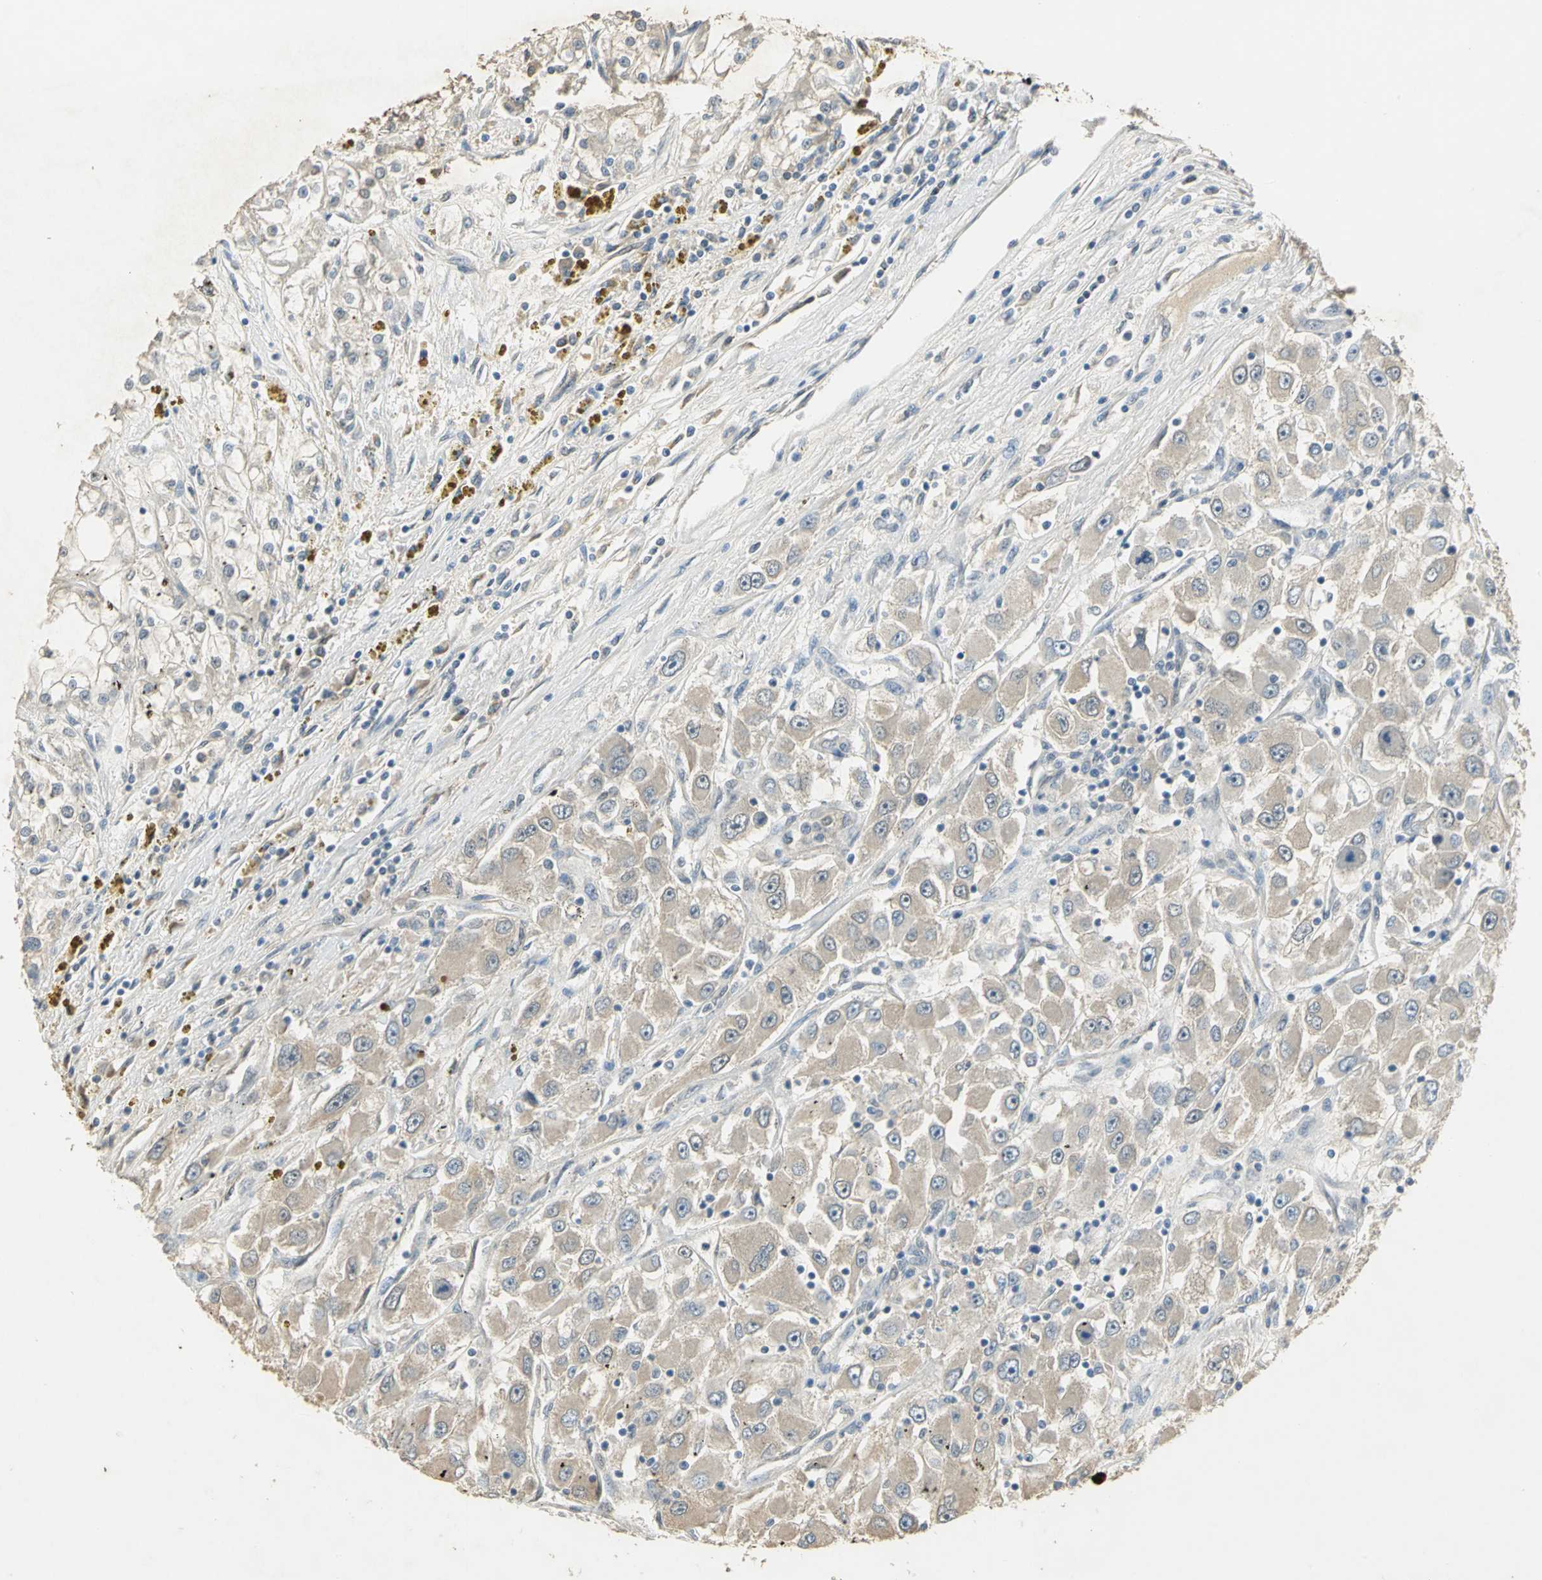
{"staining": {"intensity": "negative", "quantity": "none", "location": "none"}, "tissue": "renal cancer", "cell_type": "Tumor cells", "image_type": "cancer", "snomed": [{"axis": "morphology", "description": "Adenocarcinoma, NOS"}, {"axis": "topography", "description": "Kidney"}], "caption": "Tumor cells are negative for protein expression in human renal adenocarcinoma. The staining was performed using DAB (3,3'-diaminobenzidine) to visualize the protein expression in brown, while the nuclei were stained in blue with hematoxylin (Magnification: 20x).", "gene": "AK6", "patient": {"sex": "female", "age": 52}}